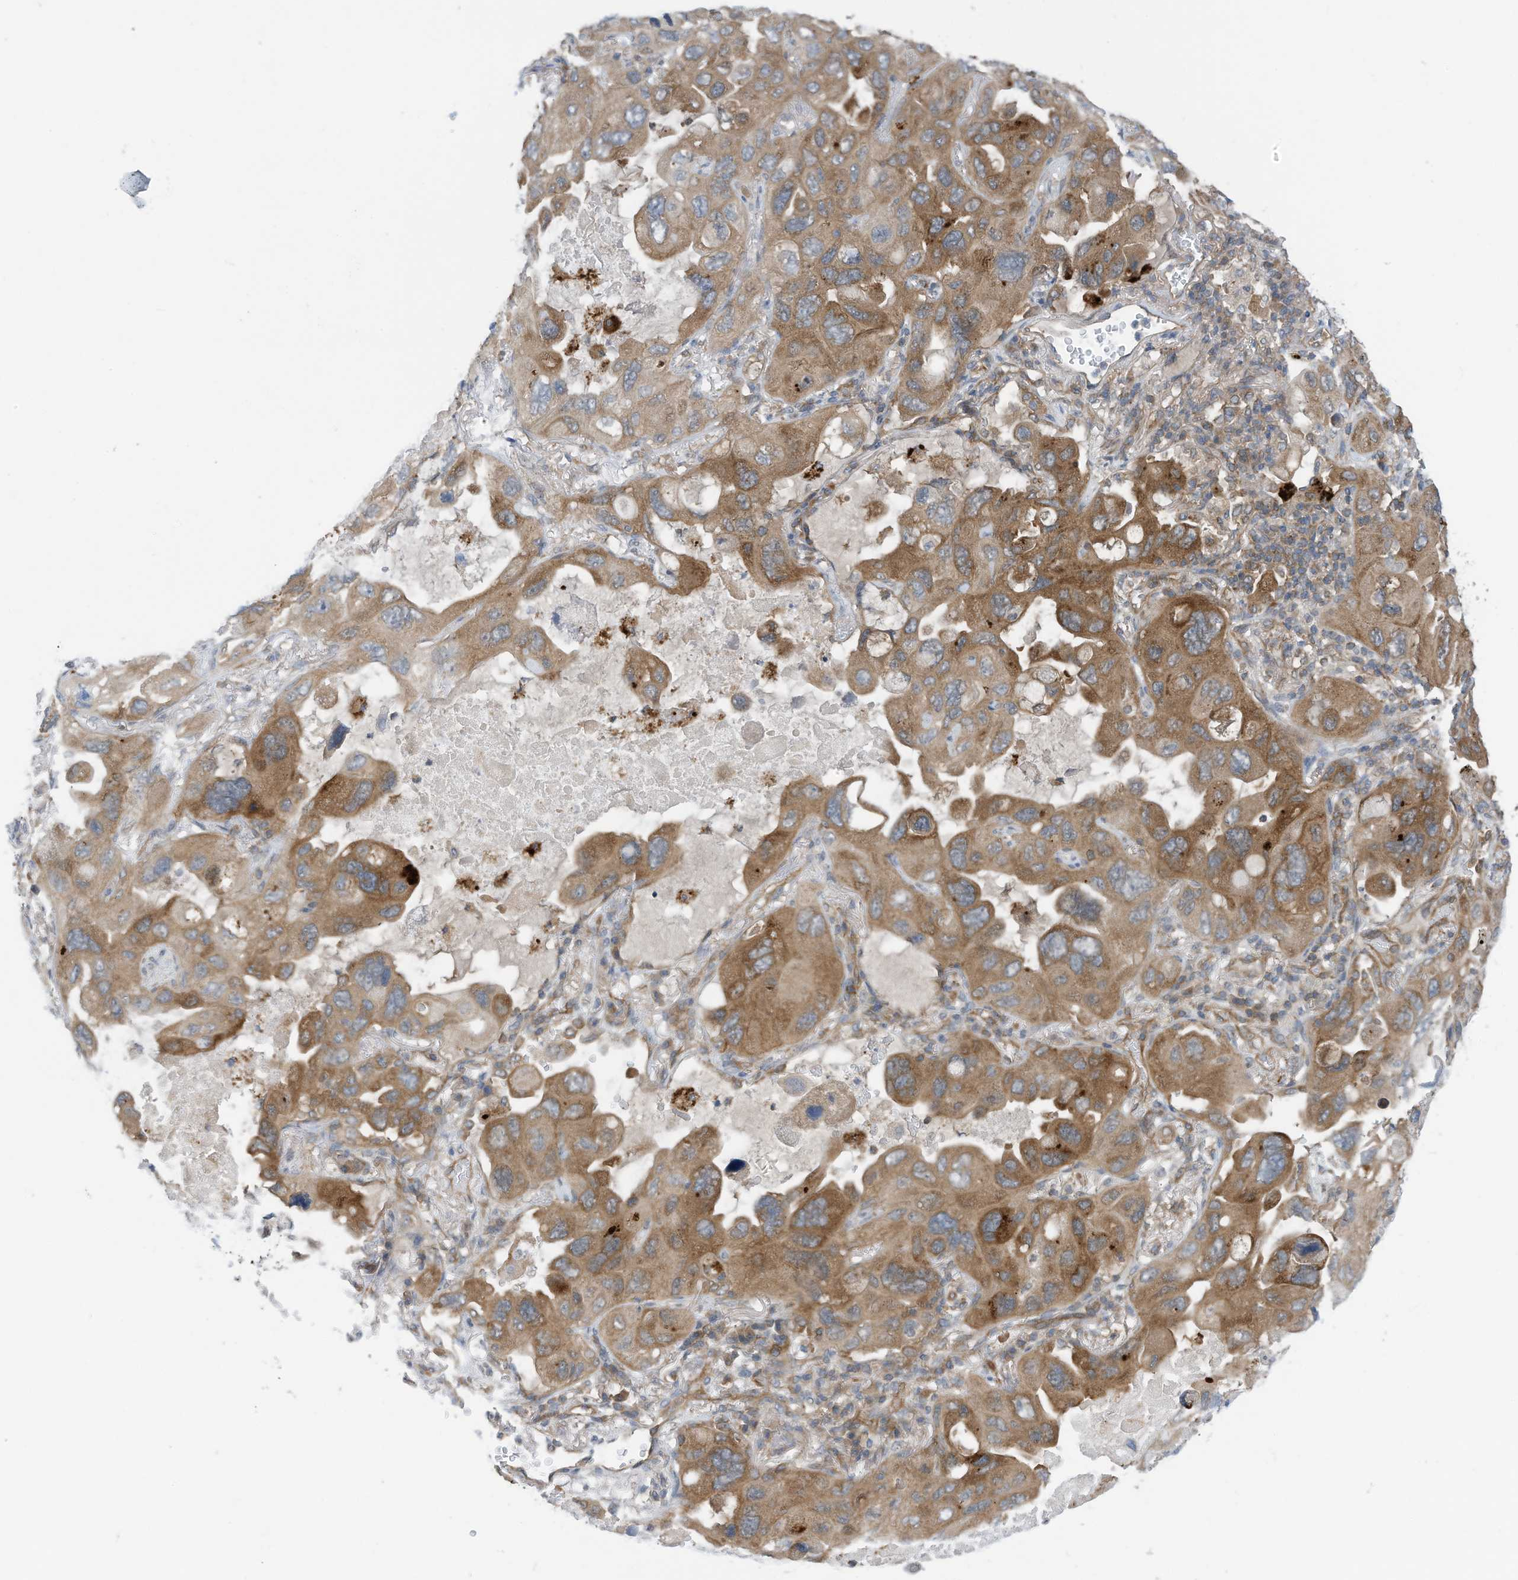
{"staining": {"intensity": "moderate", "quantity": ">75%", "location": "cytoplasmic/membranous"}, "tissue": "lung cancer", "cell_type": "Tumor cells", "image_type": "cancer", "snomed": [{"axis": "morphology", "description": "Squamous cell carcinoma, NOS"}, {"axis": "topography", "description": "Lung"}], "caption": "DAB immunohistochemical staining of lung cancer (squamous cell carcinoma) demonstrates moderate cytoplasmic/membranous protein staining in approximately >75% of tumor cells.", "gene": "REPS1", "patient": {"sex": "female", "age": 73}}